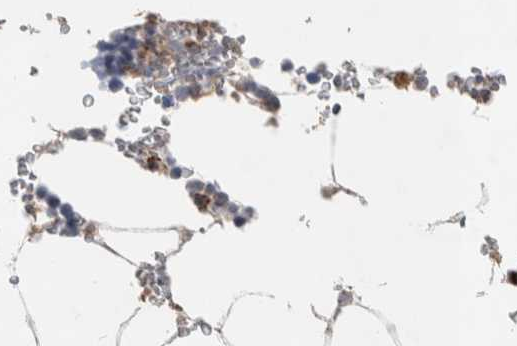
{"staining": {"intensity": "moderate", "quantity": "<25%", "location": "cytoplasmic/membranous"}, "tissue": "bone marrow", "cell_type": "Hematopoietic cells", "image_type": "normal", "snomed": [{"axis": "morphology", "description": "Normal tissue, NOS"}, {"axis": "topography", "description": "Bone marrow"}], "caption": "This is an image of IHC staining of benign bone marrow, which shows moderate positivity in the cytoplasmic/membranous of hematopoietic cells.", "gene": "DEPTOR", "patient": {"sex": "male", "age": 70}}